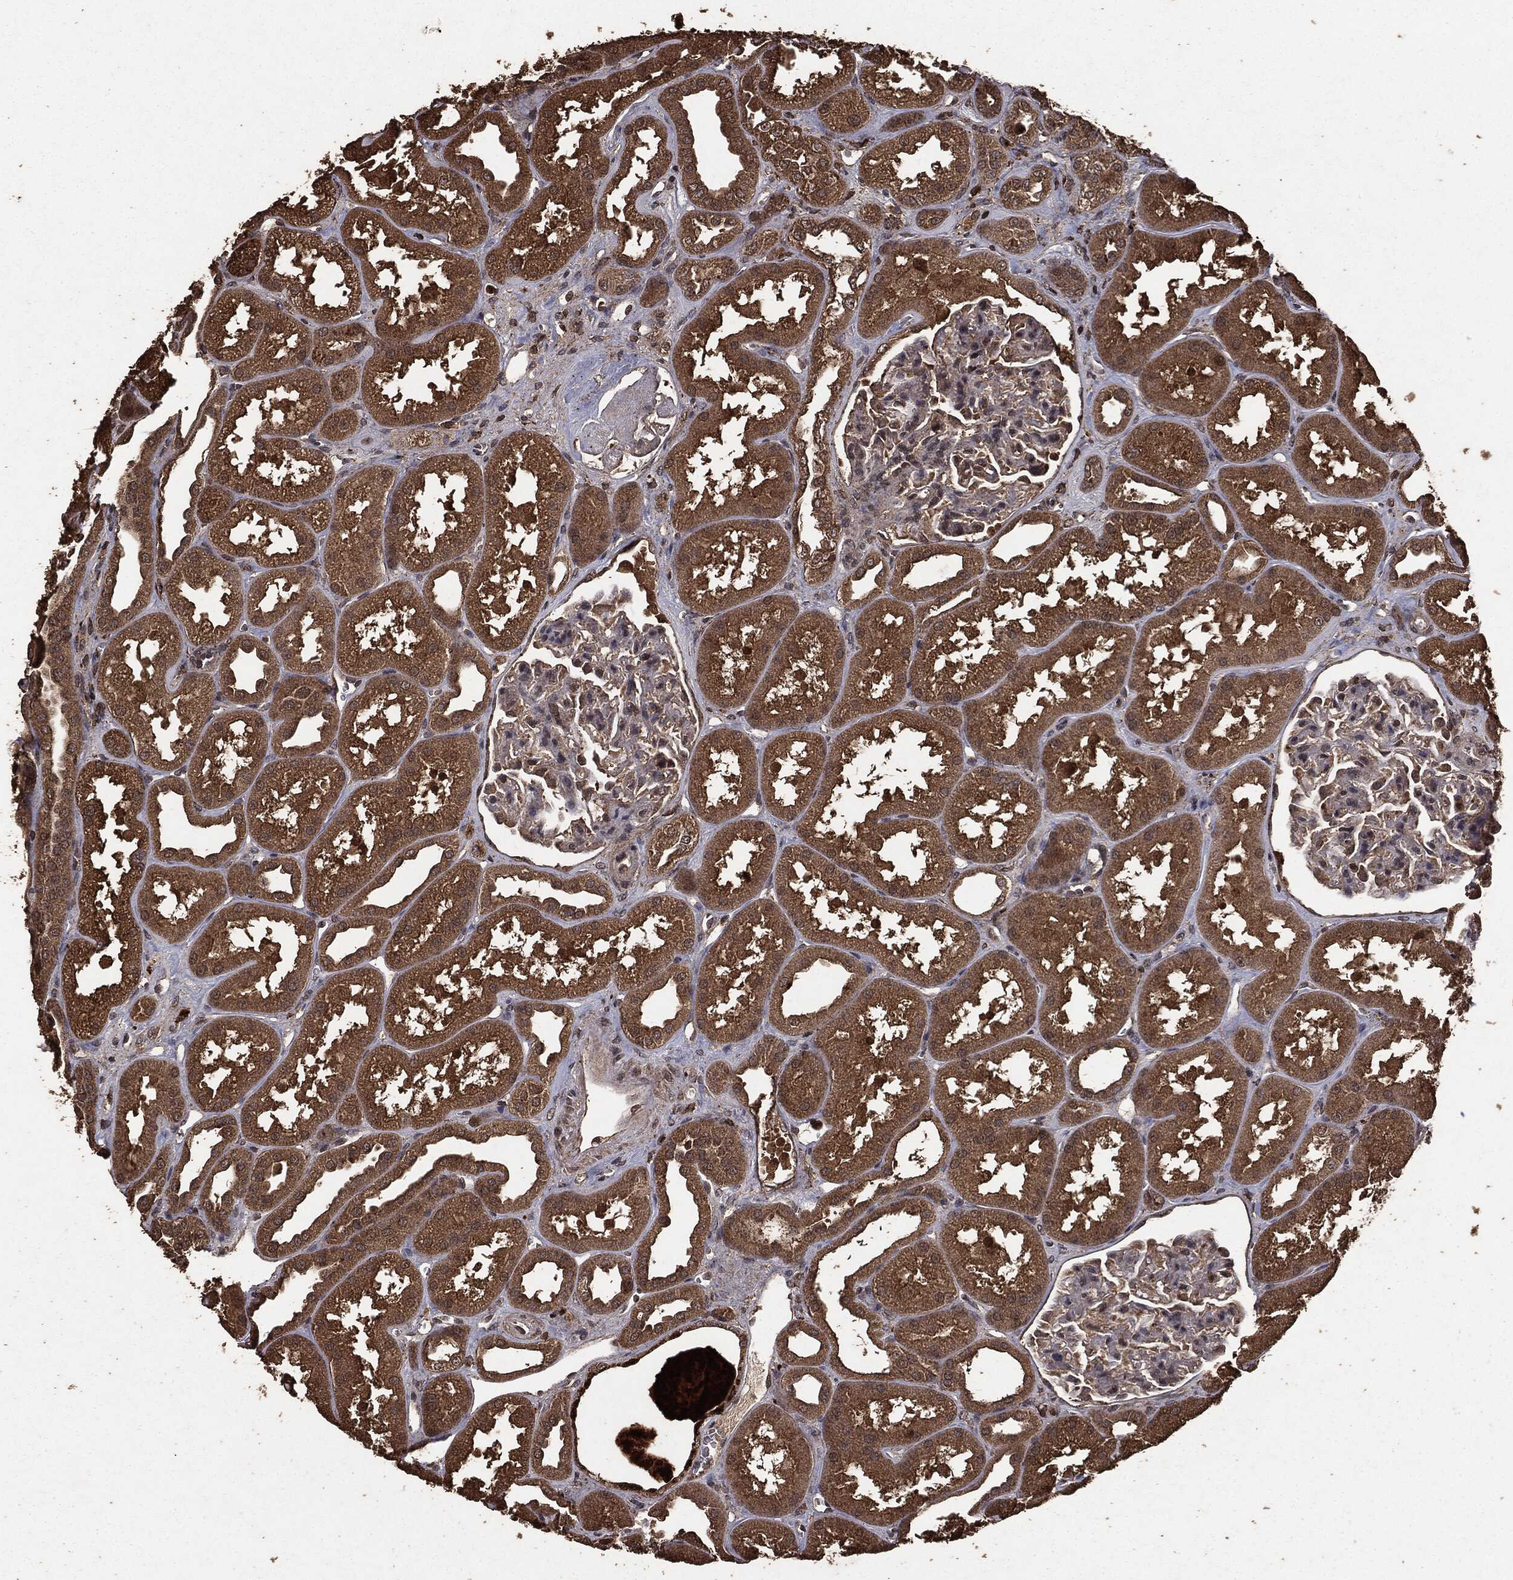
{"staining": {"intensity": "negative", "quantity": "none", "location": "none"}, "tissue": "kidney", "cell_type": "Cells in glomeruli", "image_type": "normal", "snomed": [{"axis": "morphology", "description": "Normal tissue, NOS"}, {"axis": "topography", "description": "Kidney"}], "caption": "Immunohistochemistry (IHC) of unremarkable human kidney exhibits no positivity in cells in glomeruli.", "gene": "NME1", "patient": {"sex": "male", "age": 61}}